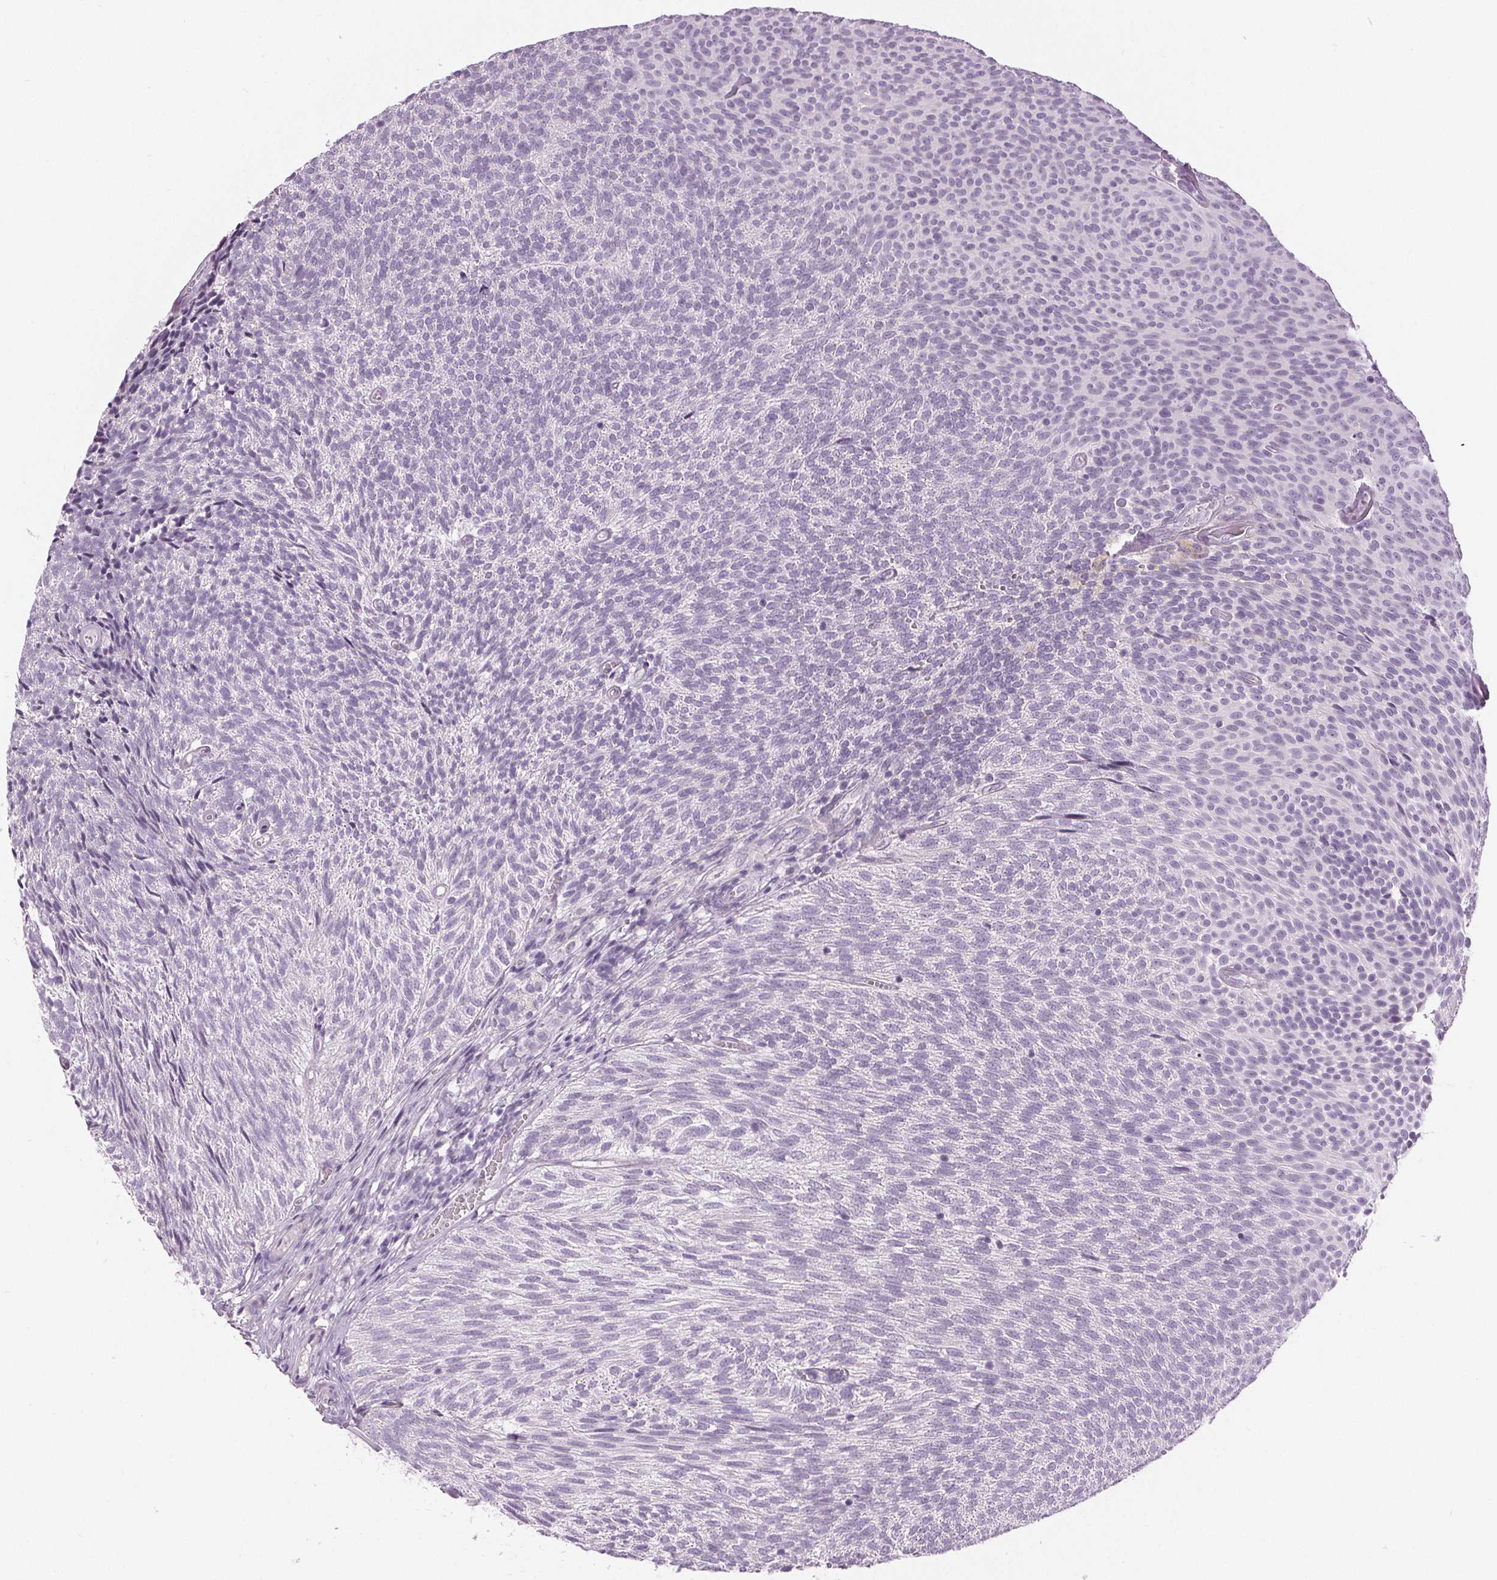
{"staining": {"intensity": "negative", "quantity": "none", "location": "none"}, "tissue": "urothelial cancer", "cell_type": "Tumor cells", "image_type": "cancer", "snomed": [{"axis": "morphology", "description": "Urothelial carcinoma, Low grade"}, {"axis": "topography", "description": "Urinary bladder"}], "caption": "High magnification brightfield microscopy of urothelial cancer stained with DAB (brown) and counterstained with hematoxylin (blue): tumor cells show no significant staining. The staining was performed using DAB (3,3'-diaminobenzidine) to visualize the protein expression in brown, while the nuclei were stained in blue with hematoxylin (Magnification: 20x).", "gene": "MISP", "patient": {"sex": "male", "age": 77}}